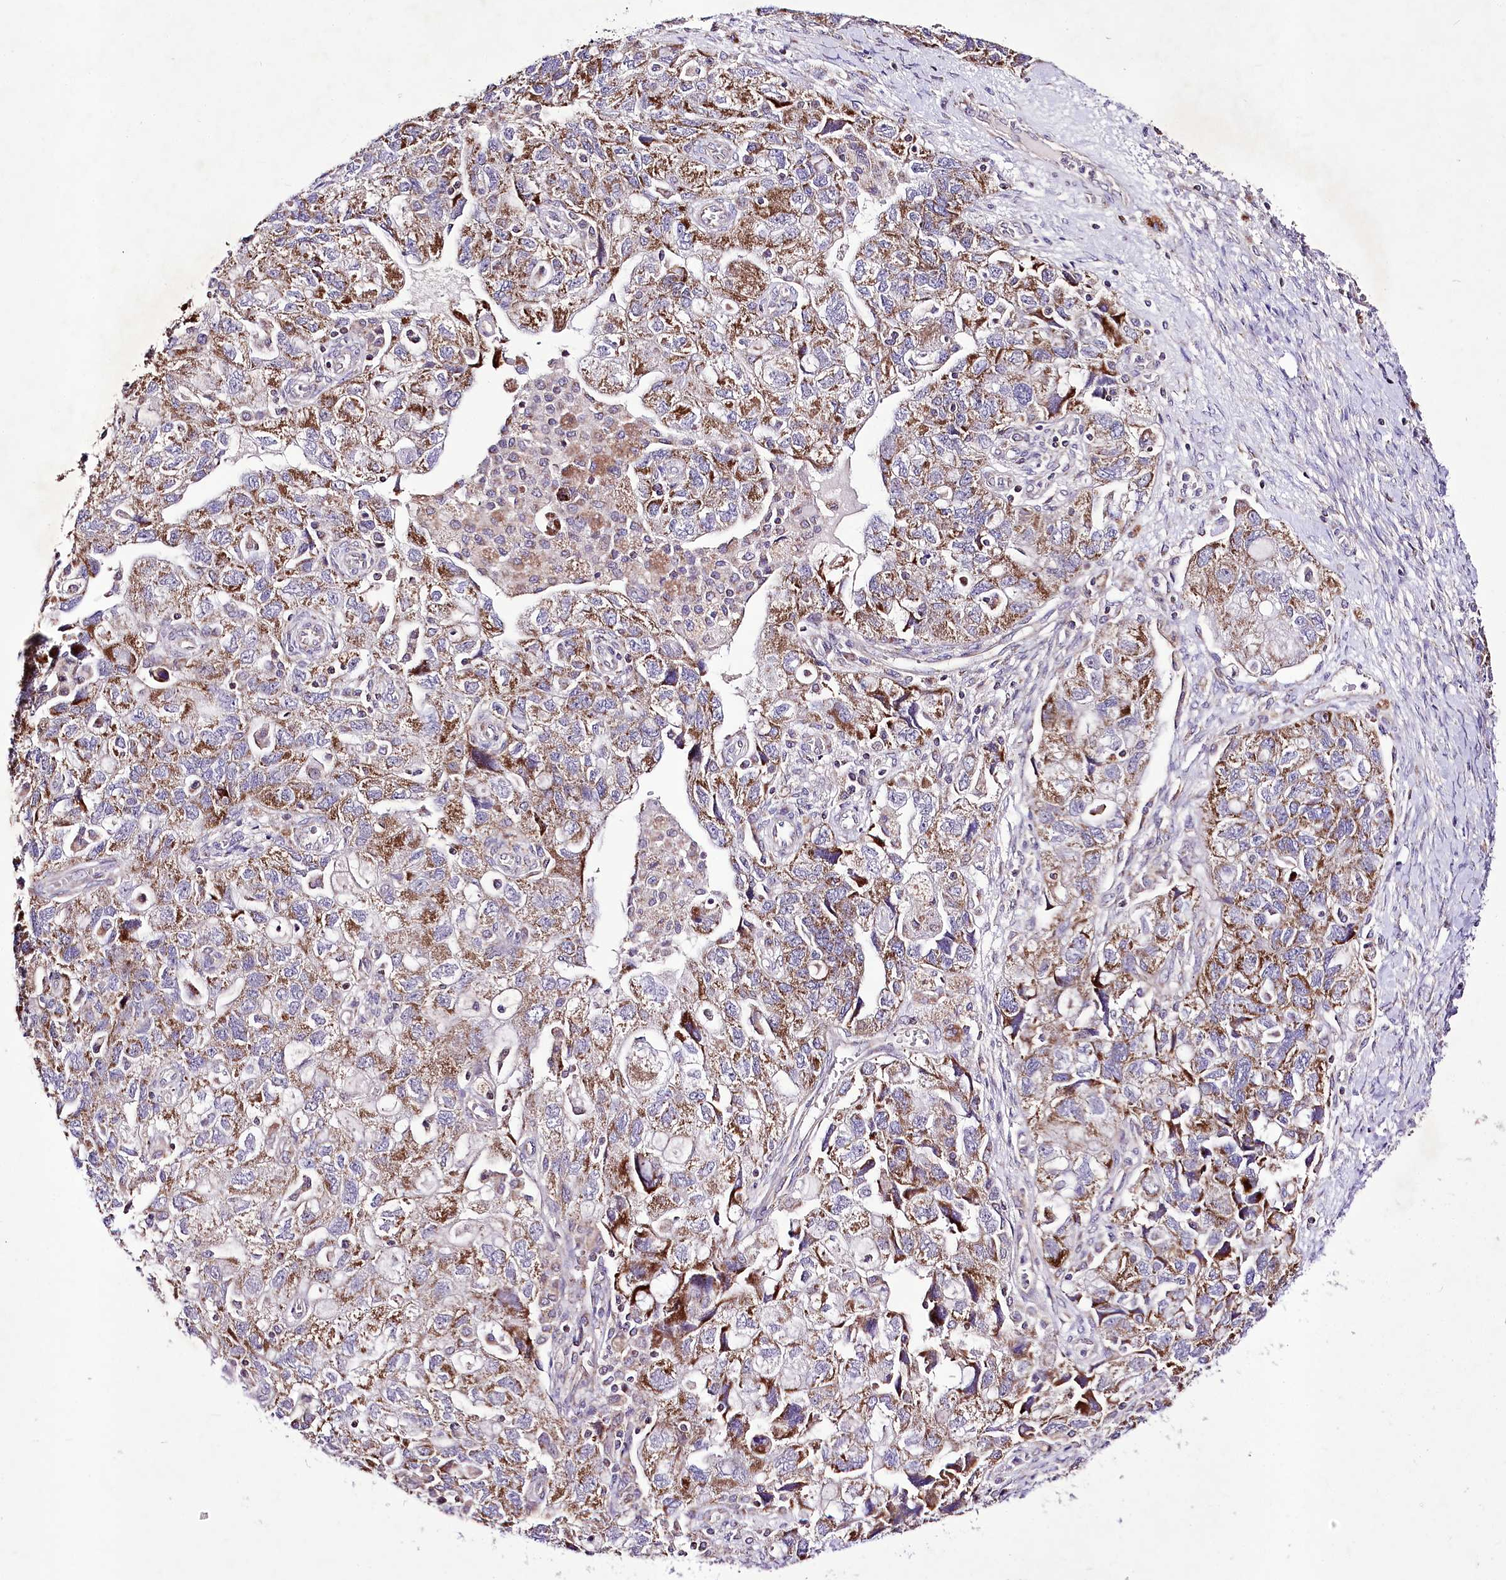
{"staining": {"intensity": "moderate", "quantity": ">75%", "location": "cytoplasmic/membranous"}, "tissue": "ovarian cancer", "cell_type": "Tumor cells", "image_type": "cancer", "snomed": [{"axis": "morphology", "description": "Carcinoma, NOS"}, {"axis": "morphology", "description": "Cystadenocarcinoma, serous, NOS"}, {"axis": "topography", "description": "Ovary"}], "caption": "Tumor cells show medium levels of moderate cytoplasmic/membranous expression in about >75% of cells in human ovarian cancer. (brown staining indicates protein expression, while blue staining denotes nuclei).", "gene": "ATE1", "patient": {"sex": "female", "age": 69}}